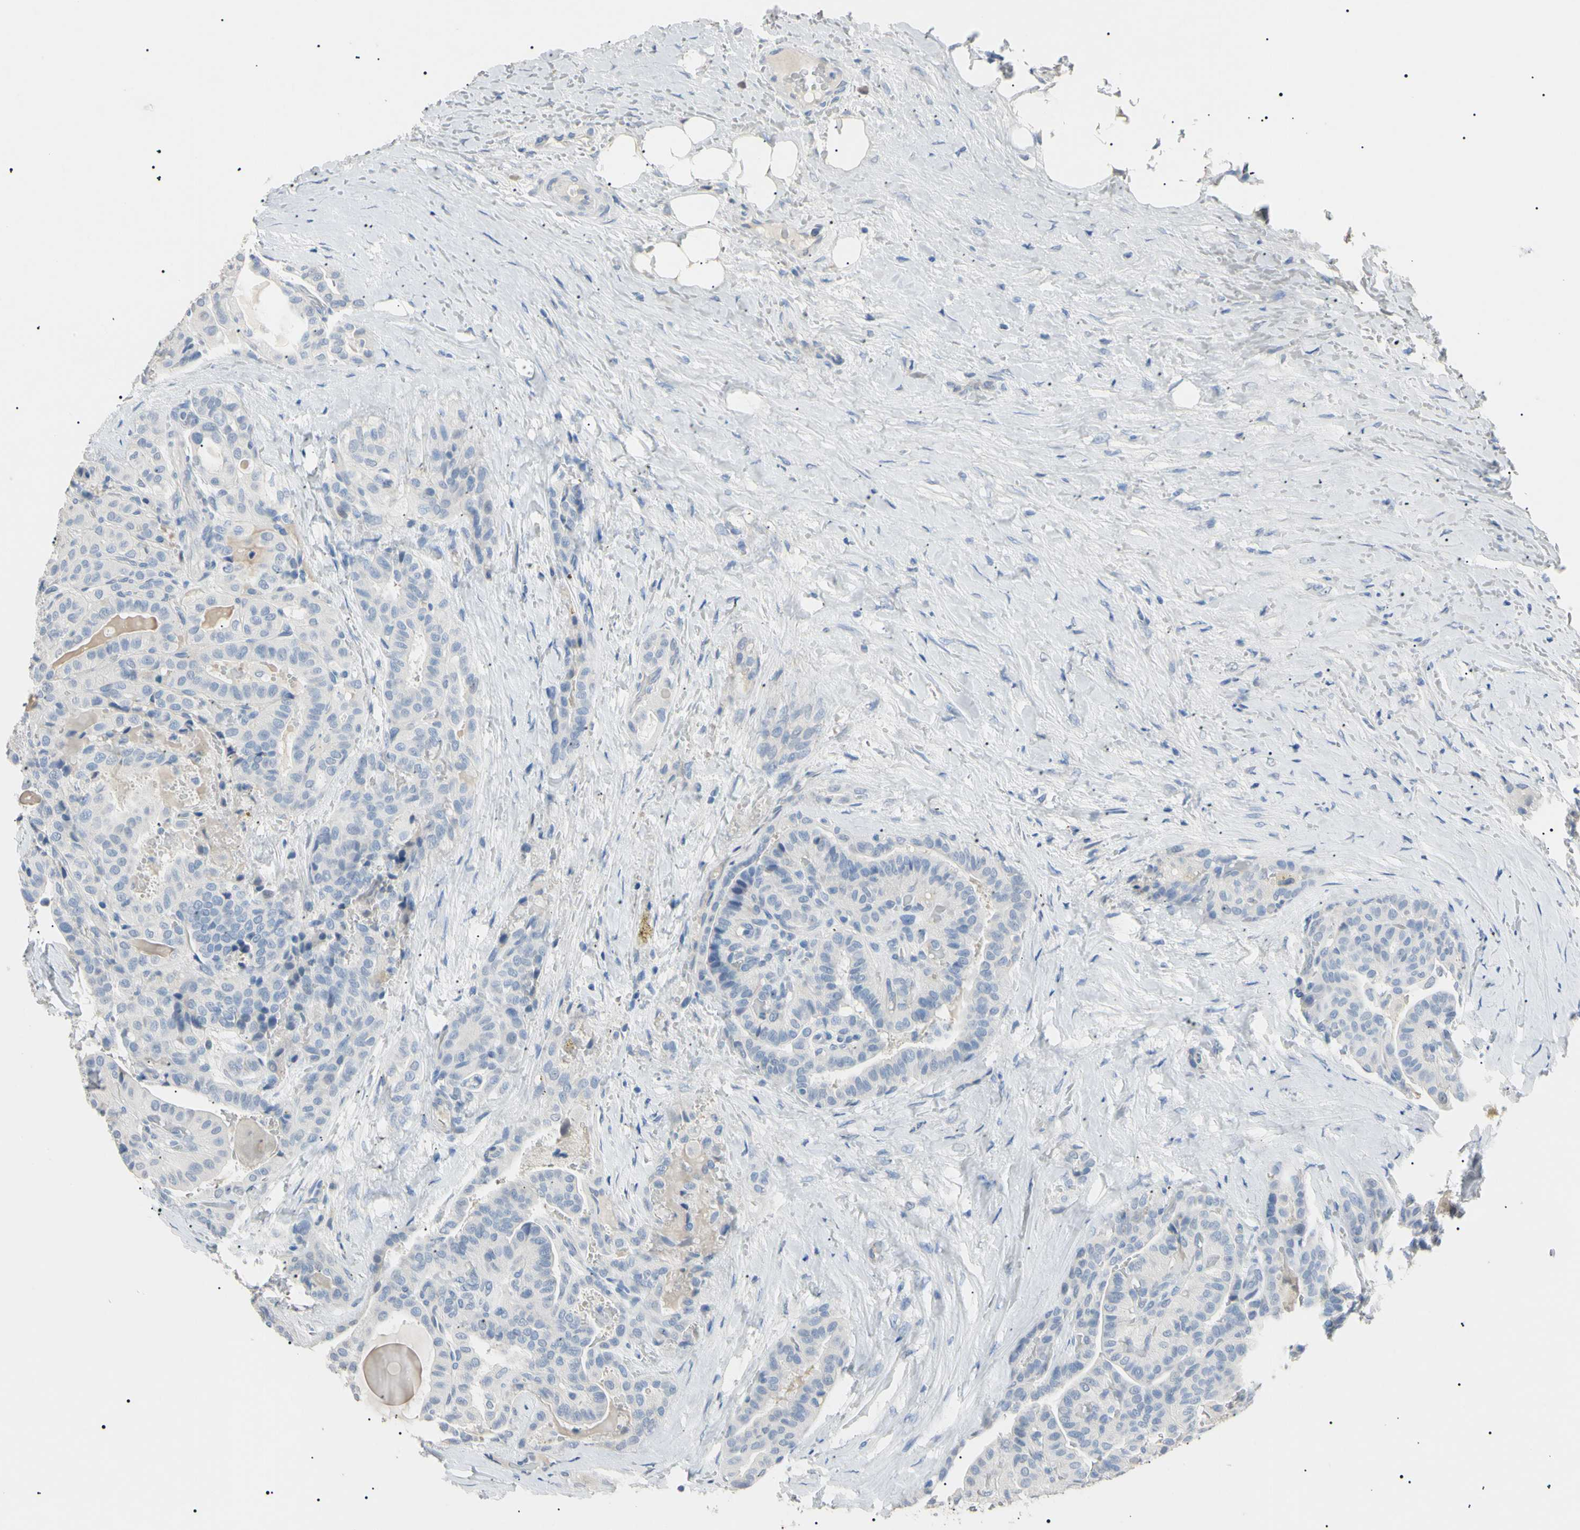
{"staining": {"intensity": "negative", "quantity": "none", "location": "none"}, "tissue": "thyroid cancer", "cell_type": "Tumor cells", "image_type": "cancer", "snomed": [{"axis": "morphology", "description": "Papillary adenocarcinoma, NOS"}, {"axis": "topography", "description": "Thyroid gland"}], "caption": "Photomicrograph shows no protein expression in tumor cells of thyroid papillary adenocarcinoma tissue.", "gene": "CGB3", "patient": {"sex": "male", "age": 77}}